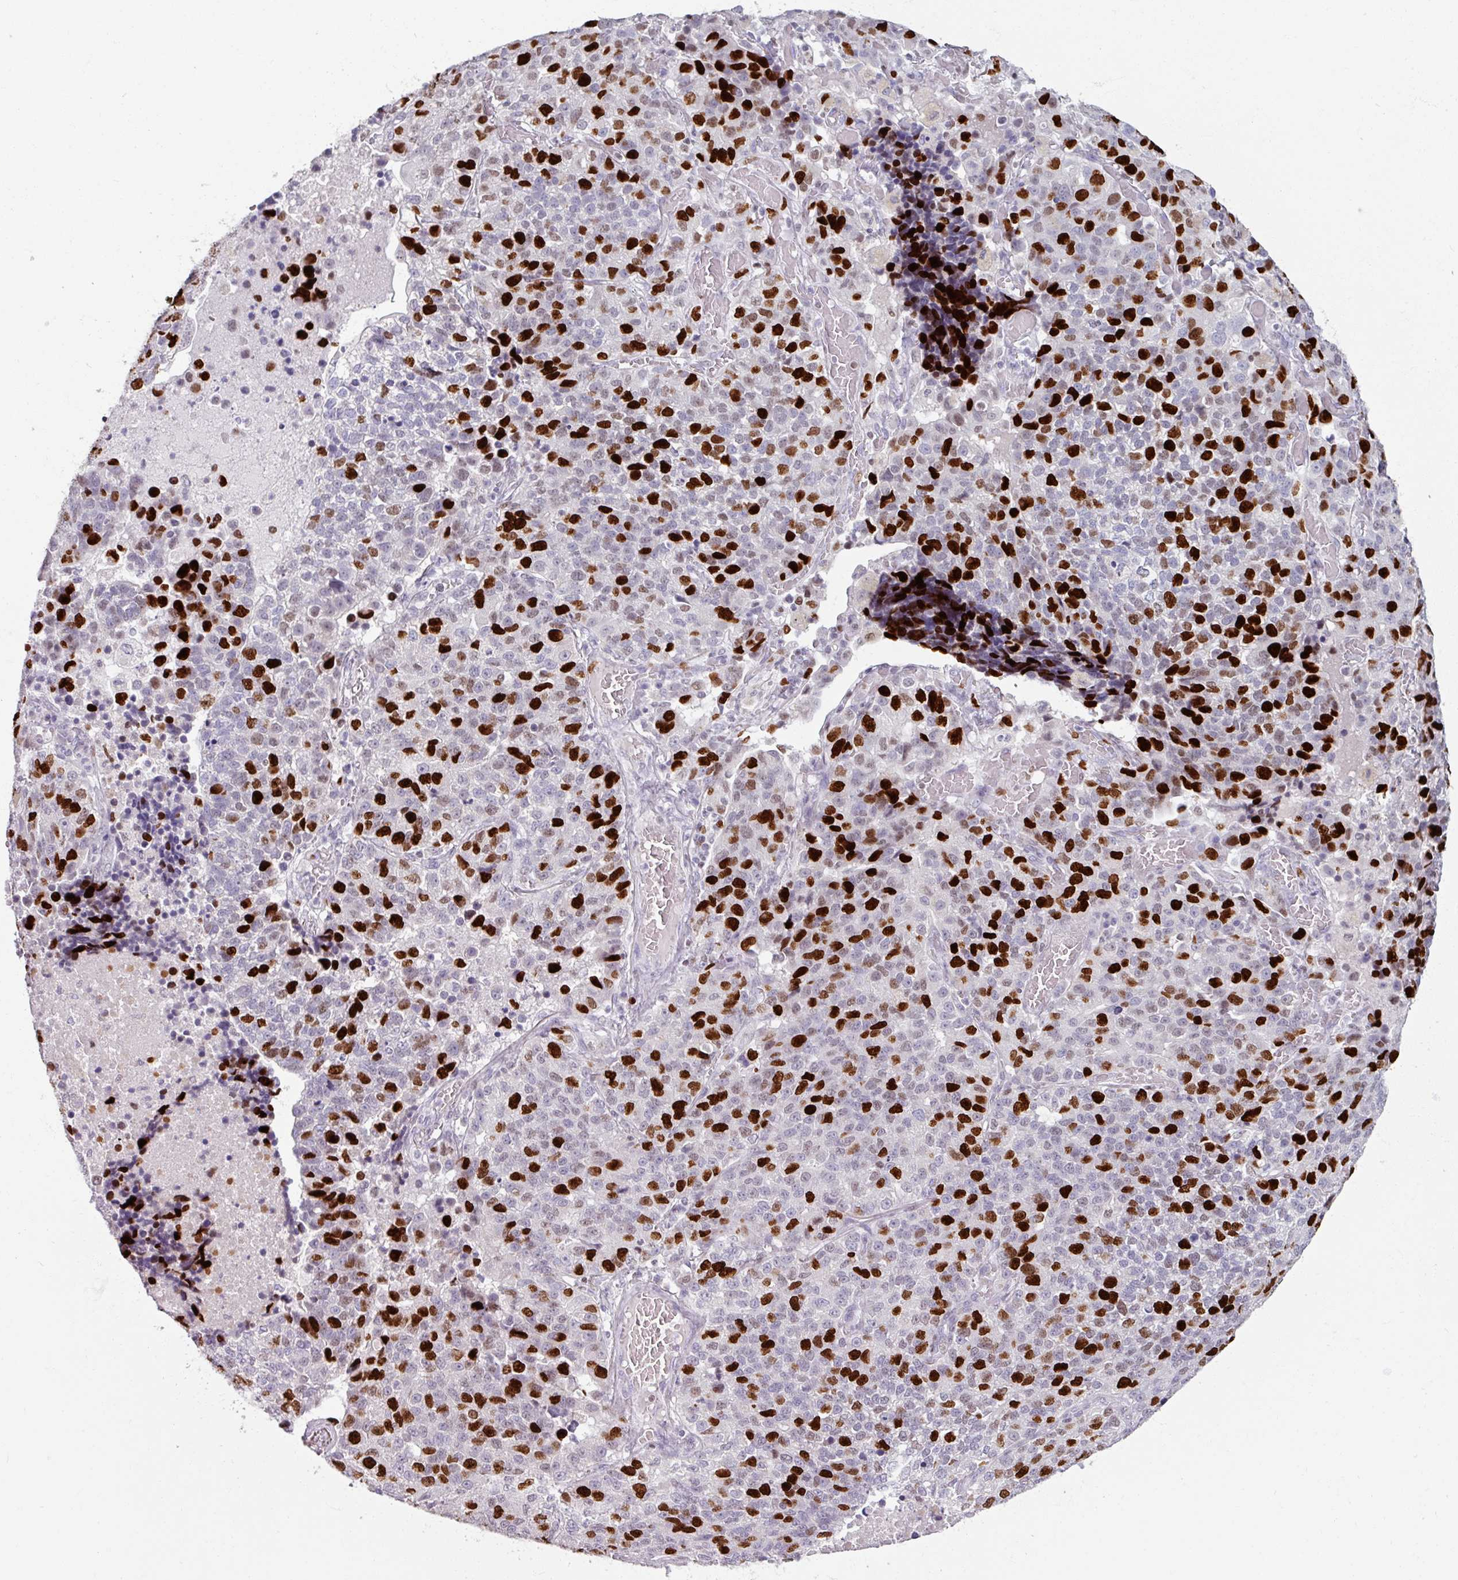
{"staining": {"intensity": "strong", "quantity": "25%-75%", "location": "nuclear"}, "tissue": "lung cancer", "cell_type": "Tumor cells", "image_type": "cancer", "snomed": [{"axis": "morphology", "description": "Adenocarcinoma, NOS"}, {"axis": "topography", "description": "Lung"}], "caption": "This is a photomicrograph of immunohistochemistry (IHC) staining of lung cancer, which shows strong staining in the nuclear of tumor cells.", "gene": "ATAD2", "patient": {"sex": "male", "age": 49}}